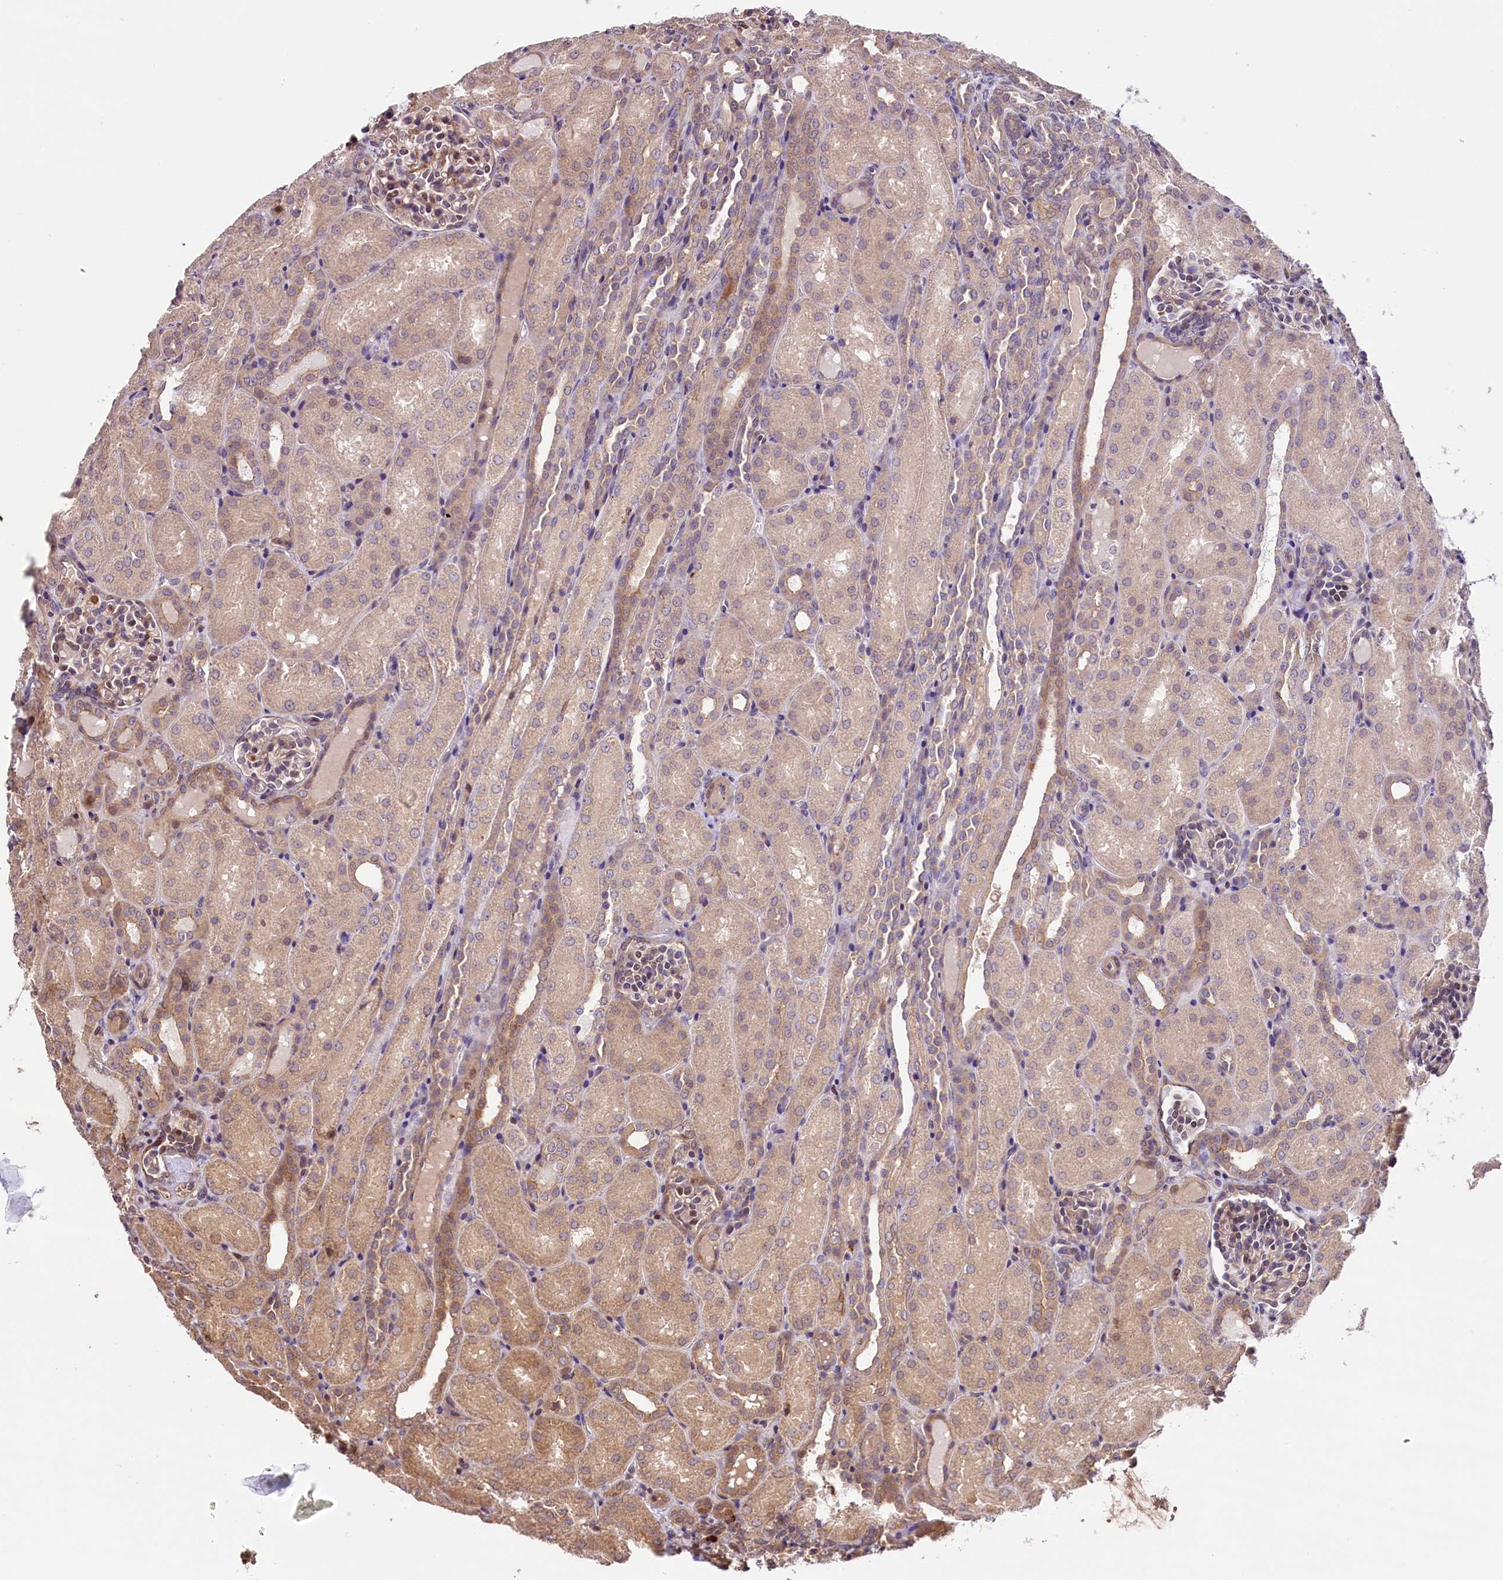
{"staining": {"intensity": "moderate", "quantity": "<25%", "location": "cytoplasmic/membranous,nuclear"}, "tissue": "kidney", "cell_type": "Cells in glomeruli", "image_type": "normal", "snomed": [{"axis": "morphology", "description": "Normal tissue, NOS"}, {"axis": "topography", "description": "Kidney"}], "caption": "IHC image of unremarkable human kidney stained for a protein (brown), which demonstrates low levels of moderate cytoplasmic/membranous,nuclear positivity in about <25% of cells in glomeruli.", "gene": "RIC8A", "patient": {"sex": "male", "age": 1}}